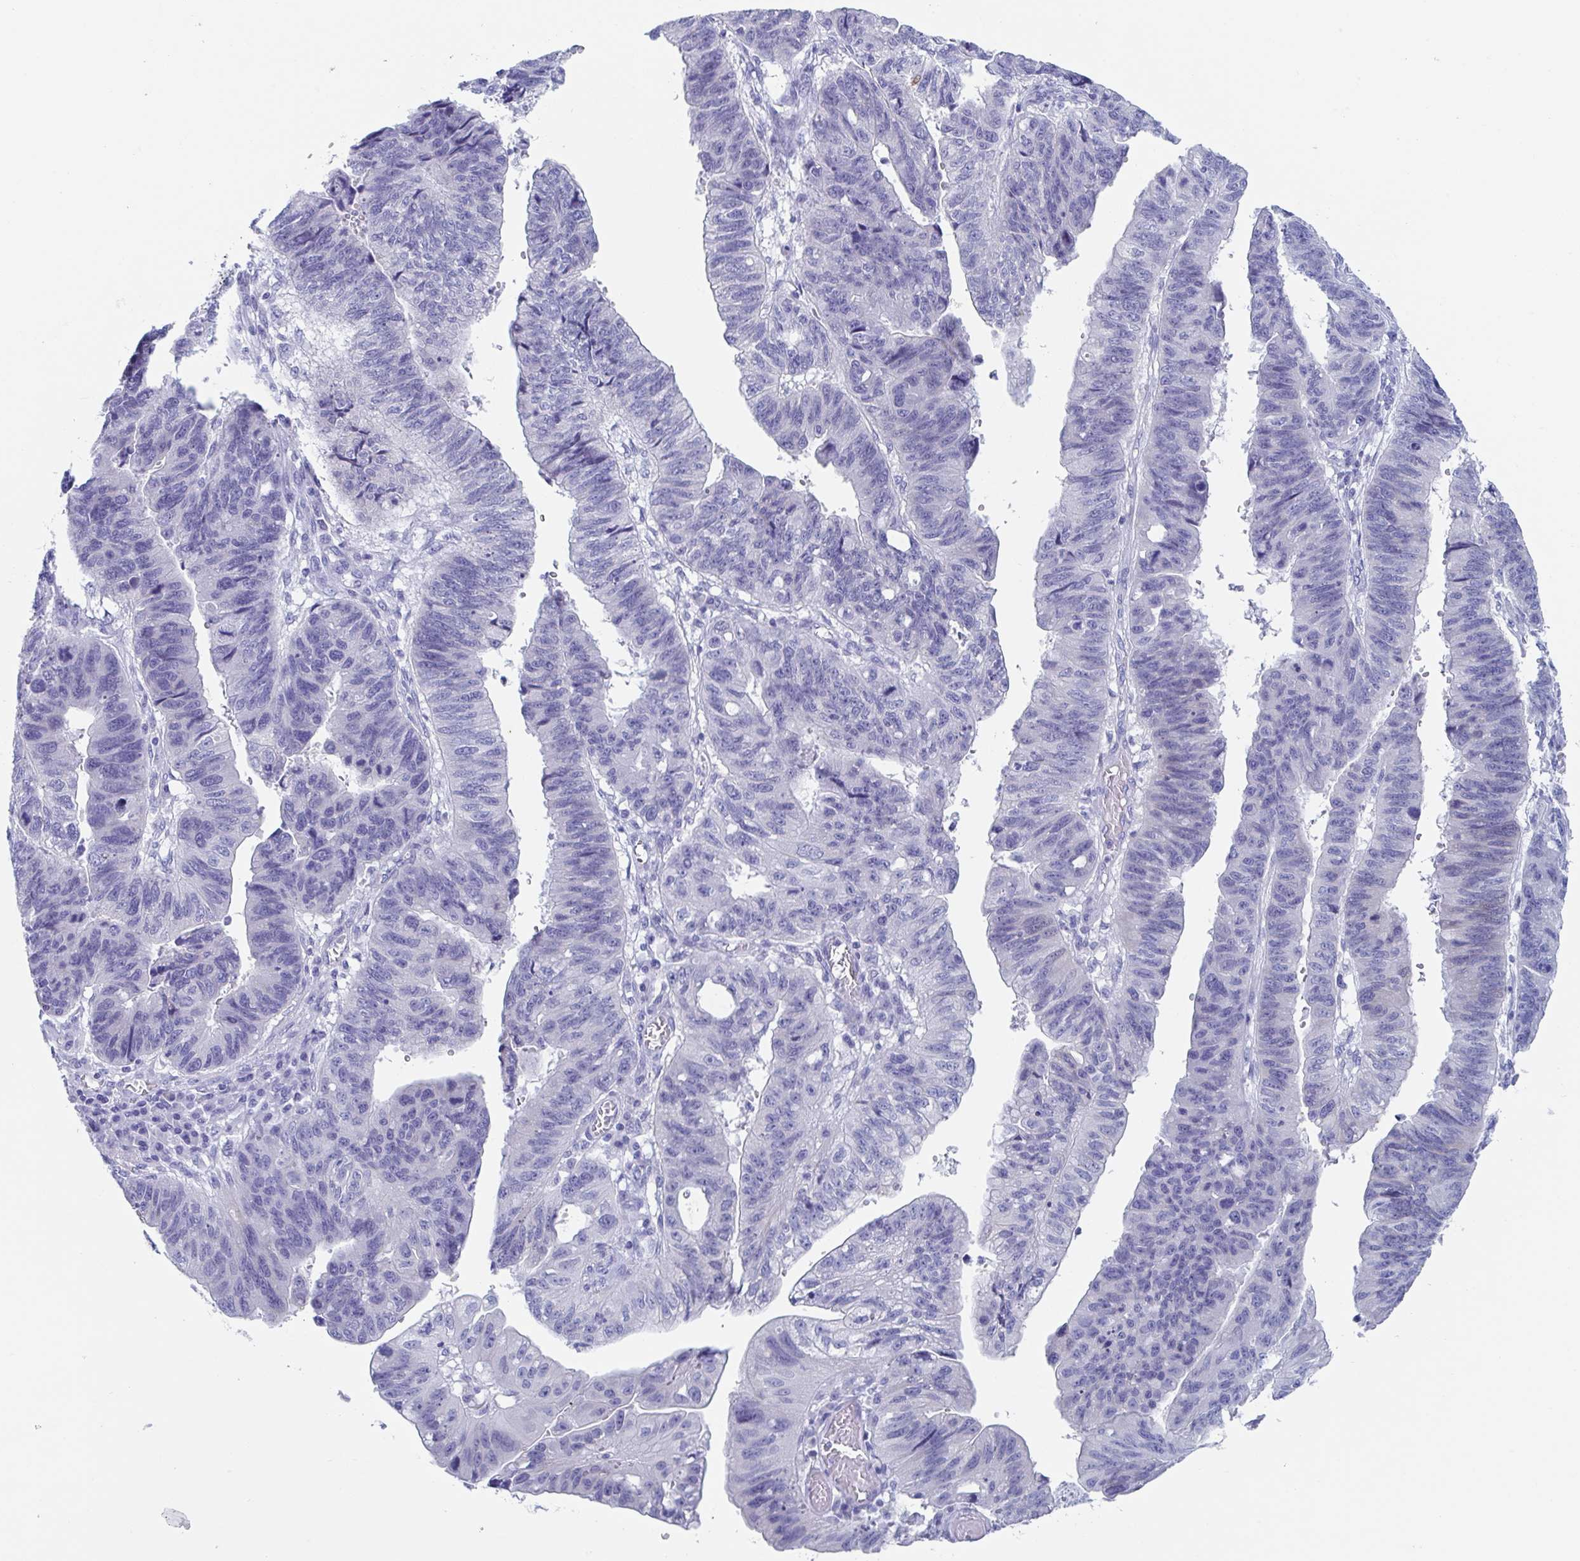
{"staining": {"intensity": "negative", "quantity": "none", "location": "none"}, "tissue": "stomach cancer", "cell_type": "Tumor cells", "image_type": "cancer", "snomed": [{"axis": "morphology", "description": "Adenocarcinoma, NOS"}, {"axis": "topography", "description": "Stomach"}], "caption": "Immunohistochemistry of human stomach cancer exhibits no staining in tumor cells.", "gene": "ZPBP", "patient": {"sex": "male", "age": 59}}